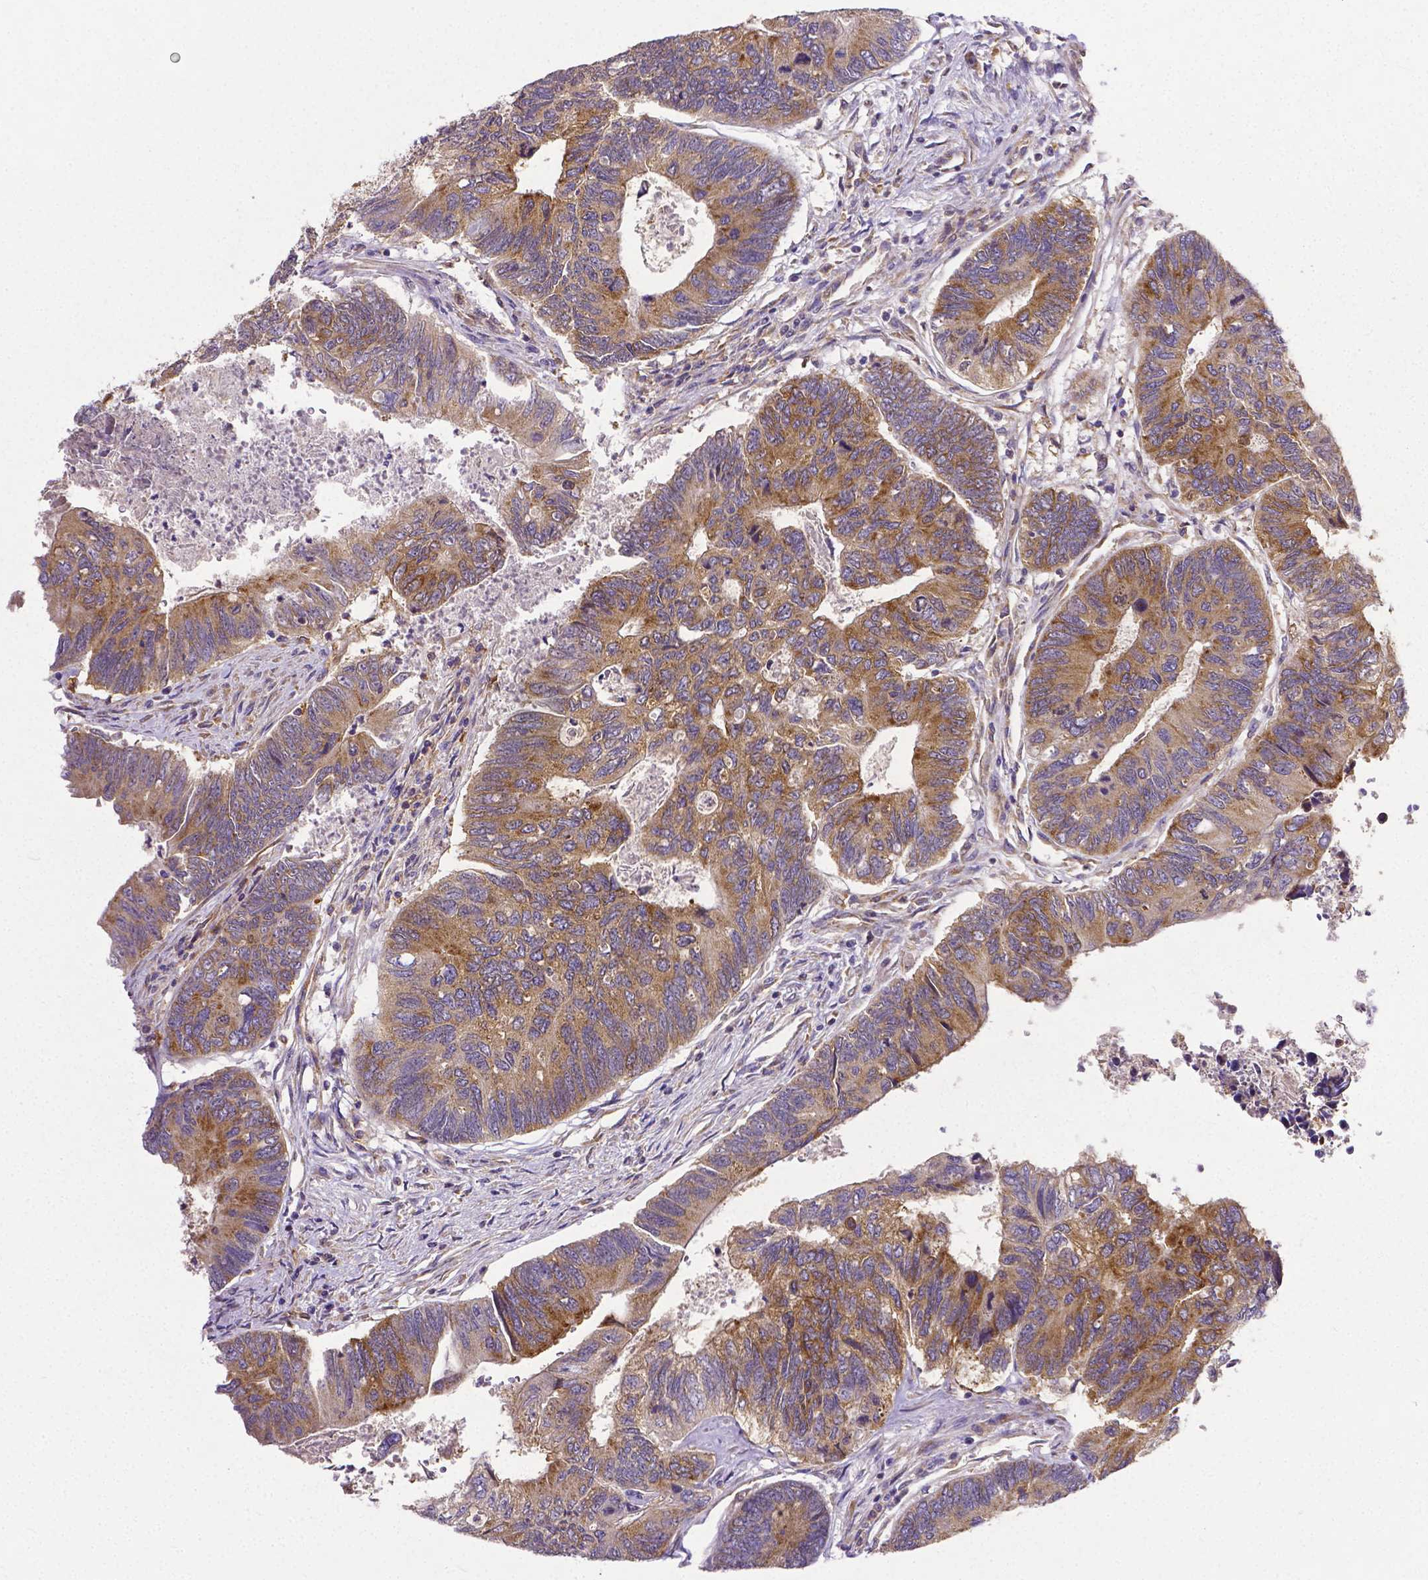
{"staining": {"intensity": "moderate", "quantity": ">75%", "location": "cytoplasmic/membranous"}, "tissue": "colorectal cancer", "cell_type": "Tumor cells", "image_type": "cancer", "snomed": [{"axis": "morphology", "description": "Adenocarcinoma, NOS"}, {"axis": "topography", "description": "Colon"}], "caption": "Human colorectal adenocarcinoma stained for a protein (brown) demonstrates moderate cytoplasmic/membranous positive expression in about >75% of tumor cells.", "gene": "DICER1", "patient": {"sex": "female", "age": 67}}